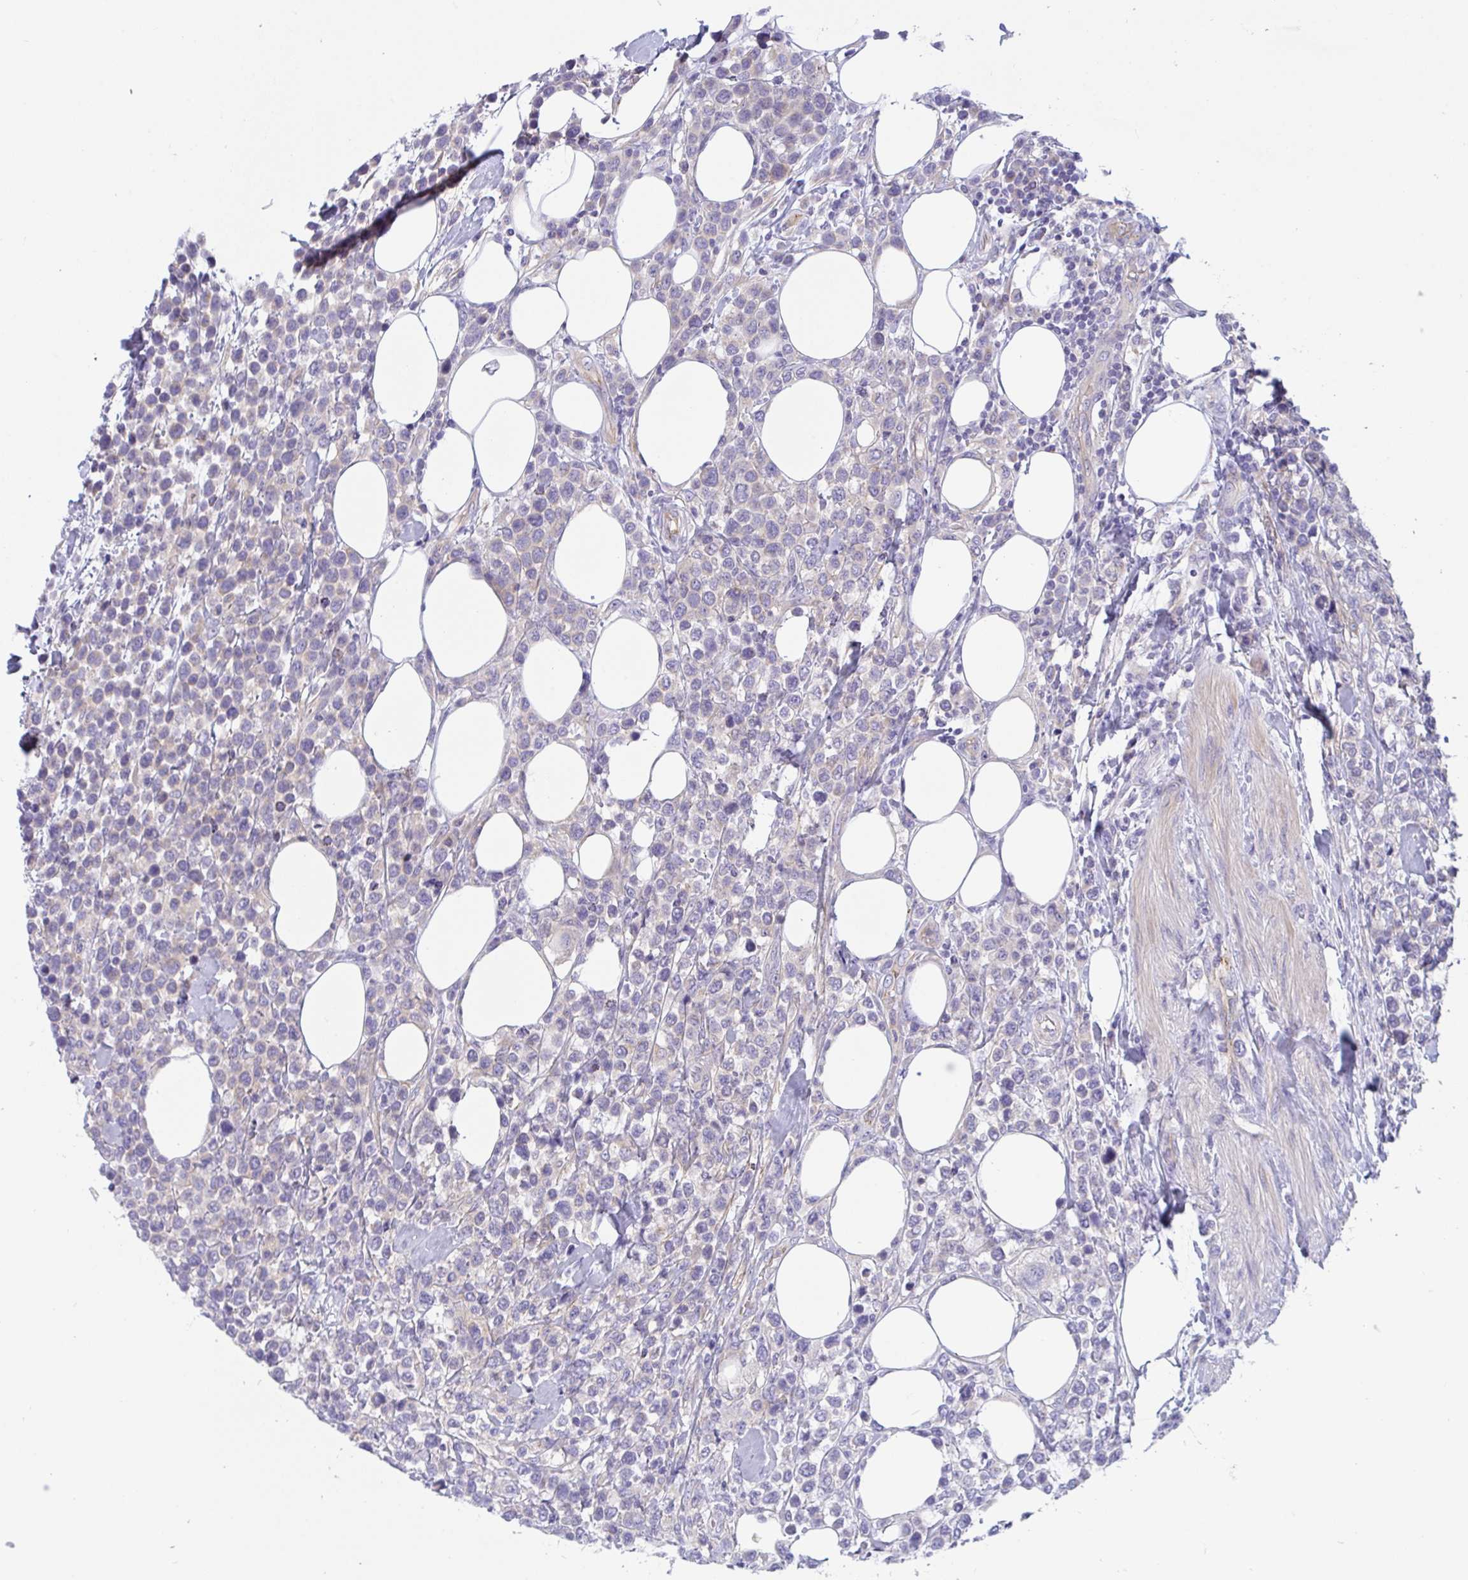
{"staining": {"intensity": "negative", "quantity": "none", "location": "none"}, "tissue": "lymphoma", "cell_type": "Tumor cells", "image_type": "cancer", "snomed": [{"axis": "morphology", "description": "Malignant lymphoma, non-Hodgkin's type, High grade"}, {"axis": "topography", "description": "Soft tissue"}], "caption": "This is a histopathology image of immunohistochemistry (IHC) staining of lymphoma, which shows no staining in tumor cells. Brightfield microscopy of immunohistochemistry stained with DAB (brown) and hematoxylin (blue), captured at high magnification.", "gene": "OXLD1", "patient": {"sex": "female", "age": 56}}